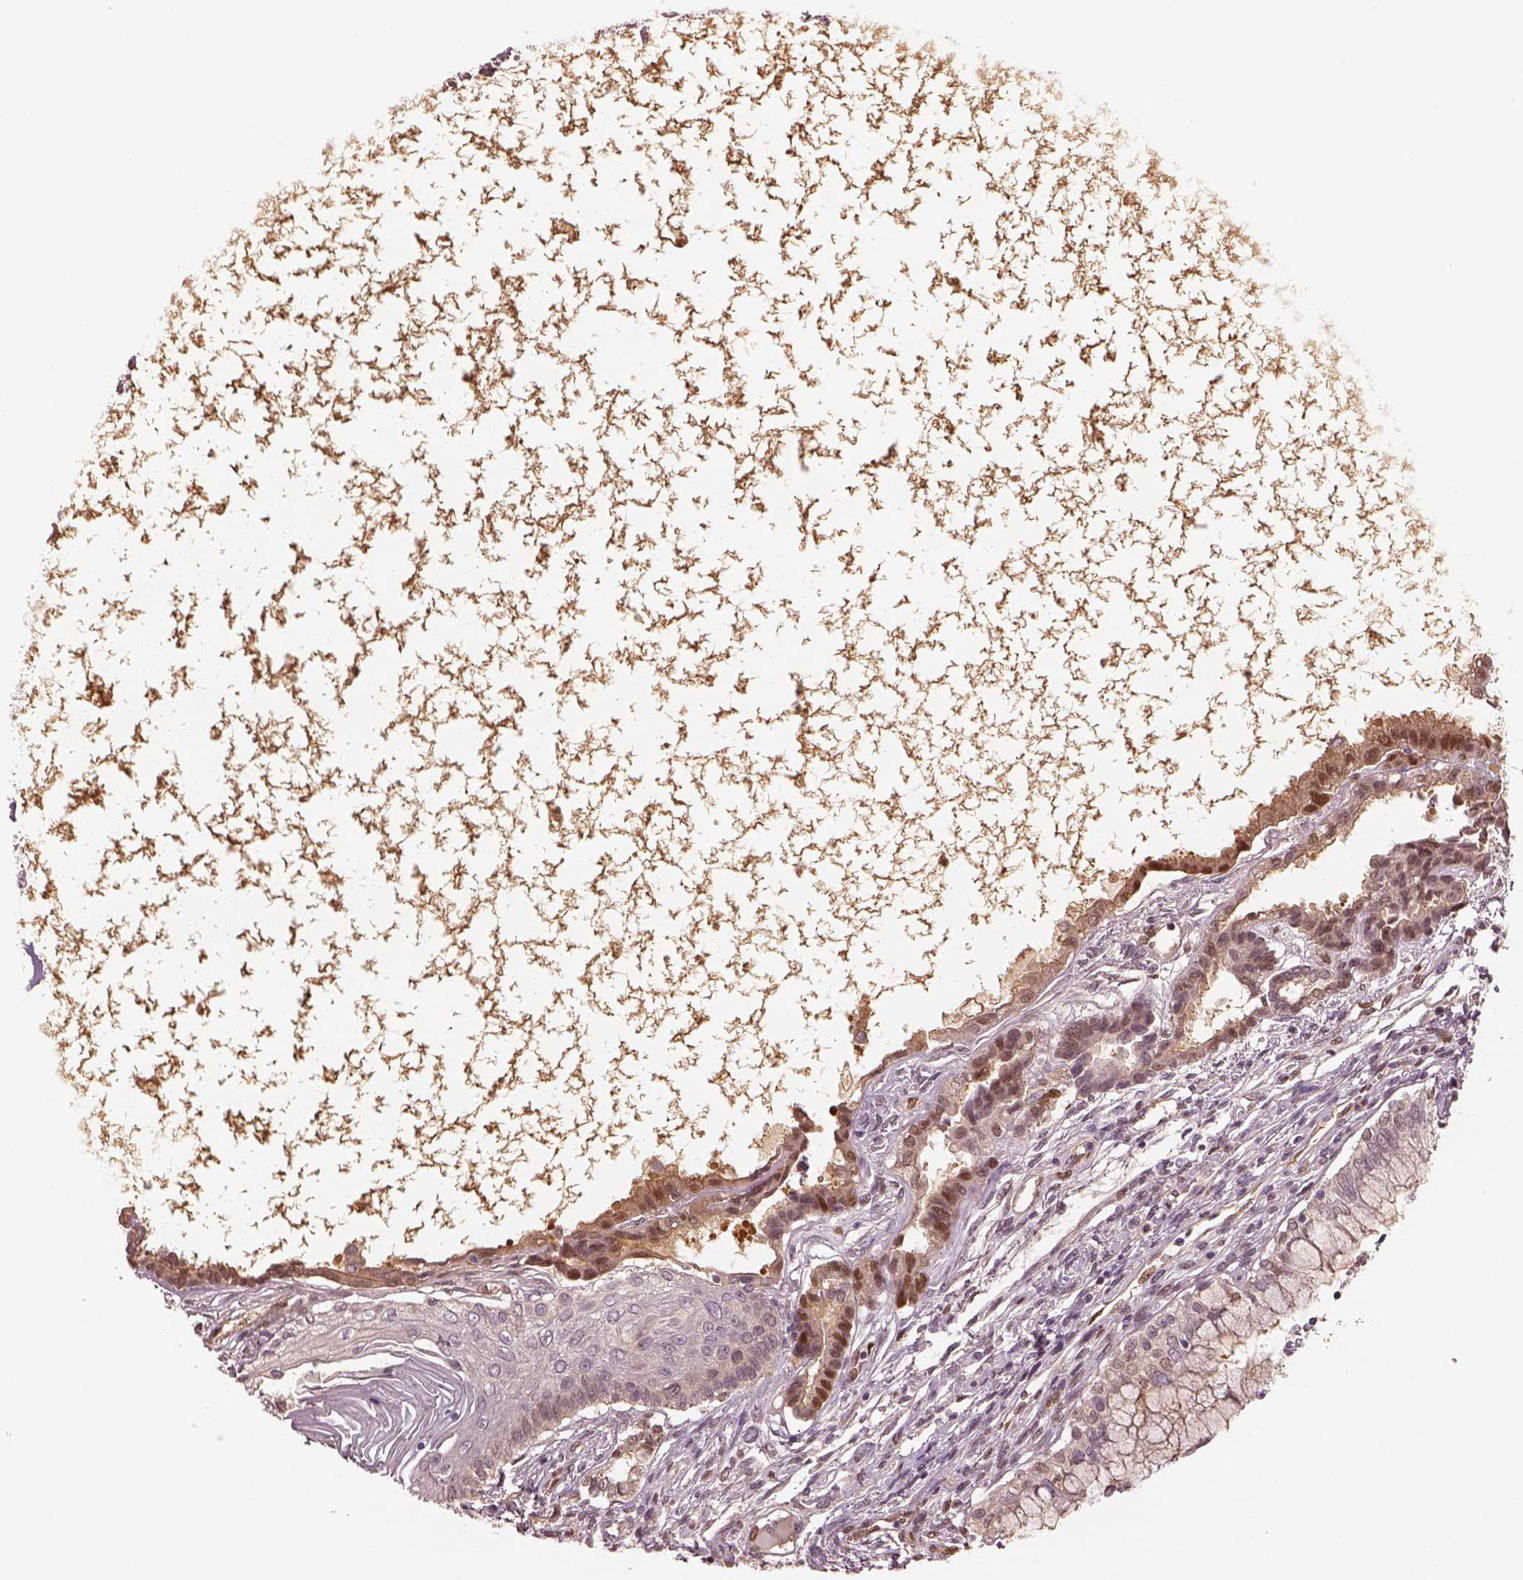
{"staining": {"intensity": "weak", "quantity": ">75%", "location": "cytoplasmic/membranous"}, "tissue": "testis cancer", "cell_type": "Tumor cells", "image_type": "cancer", "snomed": [{"axis": "morphology", "description": "Carcinoma, Embryonal, NOS"}, {"axis": "topography", "description": "Testis"}], "caption": "Immunohistochemical staining of human embryonal carcinoma (testis) reveals low levels of weak cytoplasmic/membranous staining in approximately >75% of tumor cells.", "gene": "EGR4", "patient": {"sex": "male", "age": 37}}